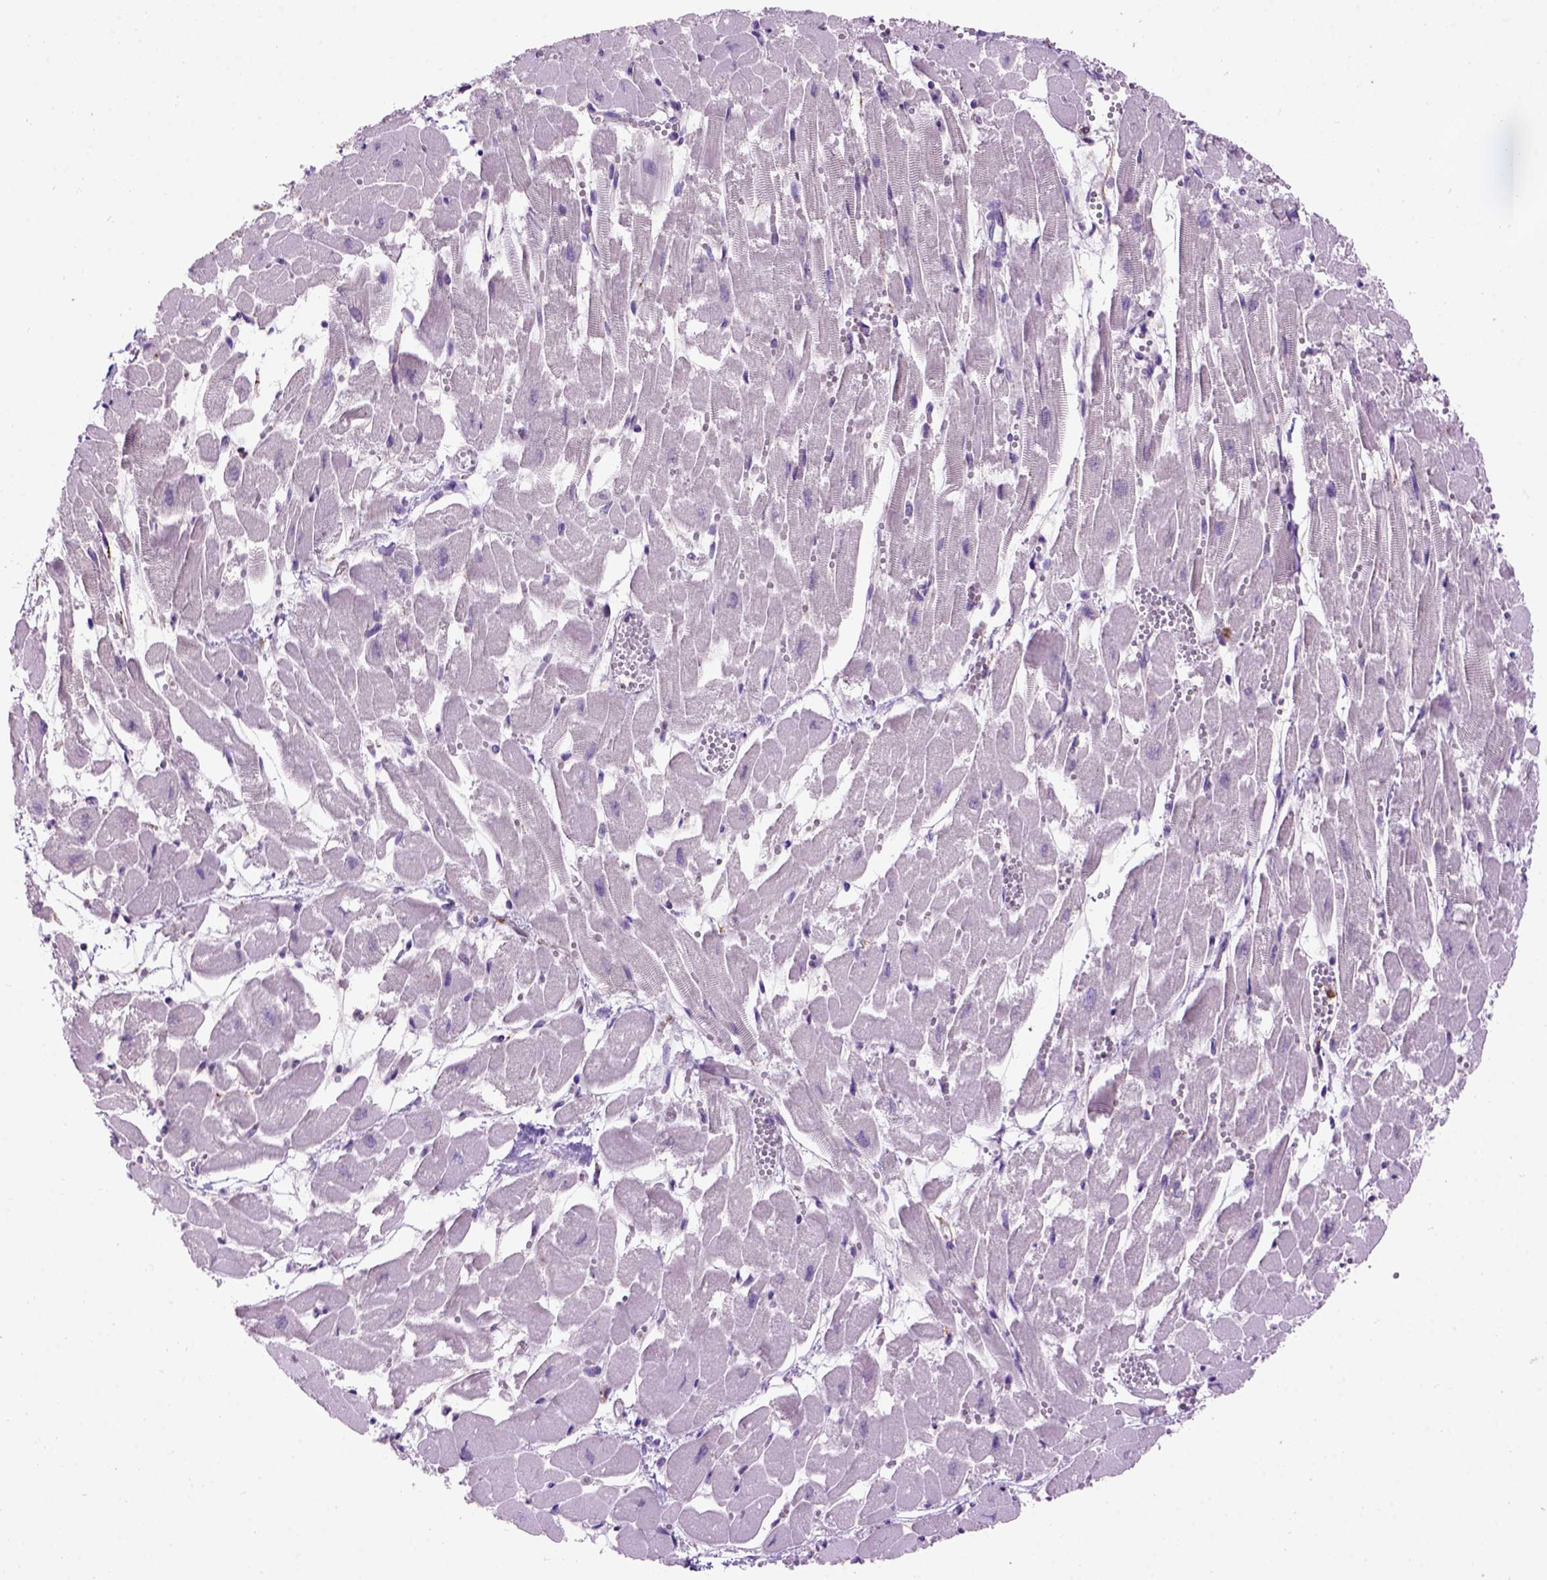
{"staining": {"intensity": "negative", "quantity": "none", "location": "none"}, "tissue": "heart muscle", "cell_type": "Cardiomyocytes", "image_type": "normal", "snomed": [{"axis": "morphology", "description": "Normal tissue, NOS"}, {"axis": "topography", "description": "Heart"}], "caption": "Immunohistochemical staining of normal human heart muscle displays no significant positivity in cardiomyocytes. (DAB (3,3'-diaminobenzidine) immunohistochemistry (IHC), high magnification).", "gene": "MAPT", "patient": {"sex": "female", "age": 52}}